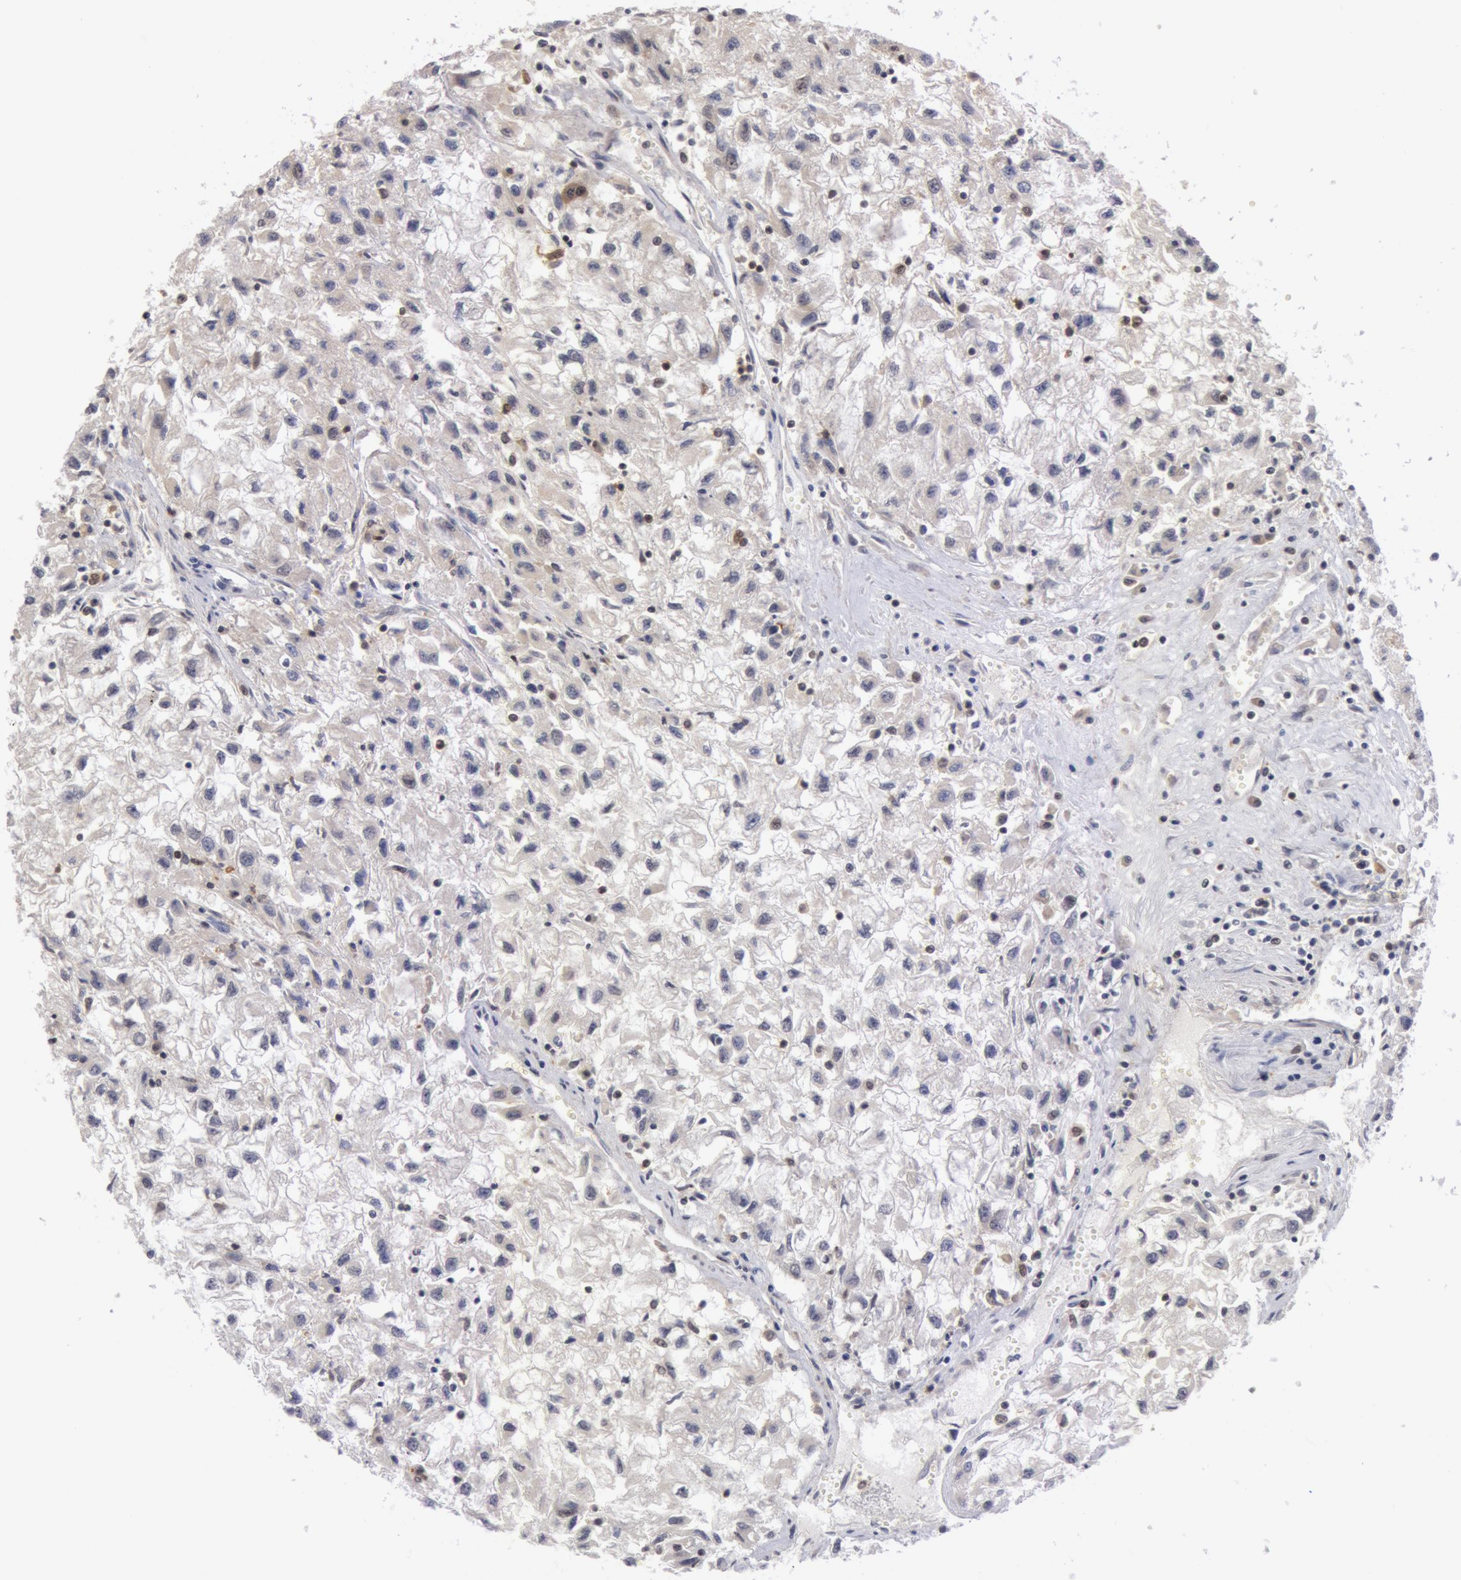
{"staining": {"intensity": "negative", "quantity": "none", "location": "none"}, "tissue": "renal cancer", "cell_type": "Tumor cells", "image_type": "cancer", "snomed": [{"axis": "morphology", "description": "Adenocarcinoma, NOS"}, {"axis": "topography", "description": "Kidney"}], "caption": "Immunohistochemical staining of human adenocarcinoma (renal) demonstrates no significant positivity in tumor cells.", "gene": "ZNF350", "patient": {"sex": "male", "age": 59}}